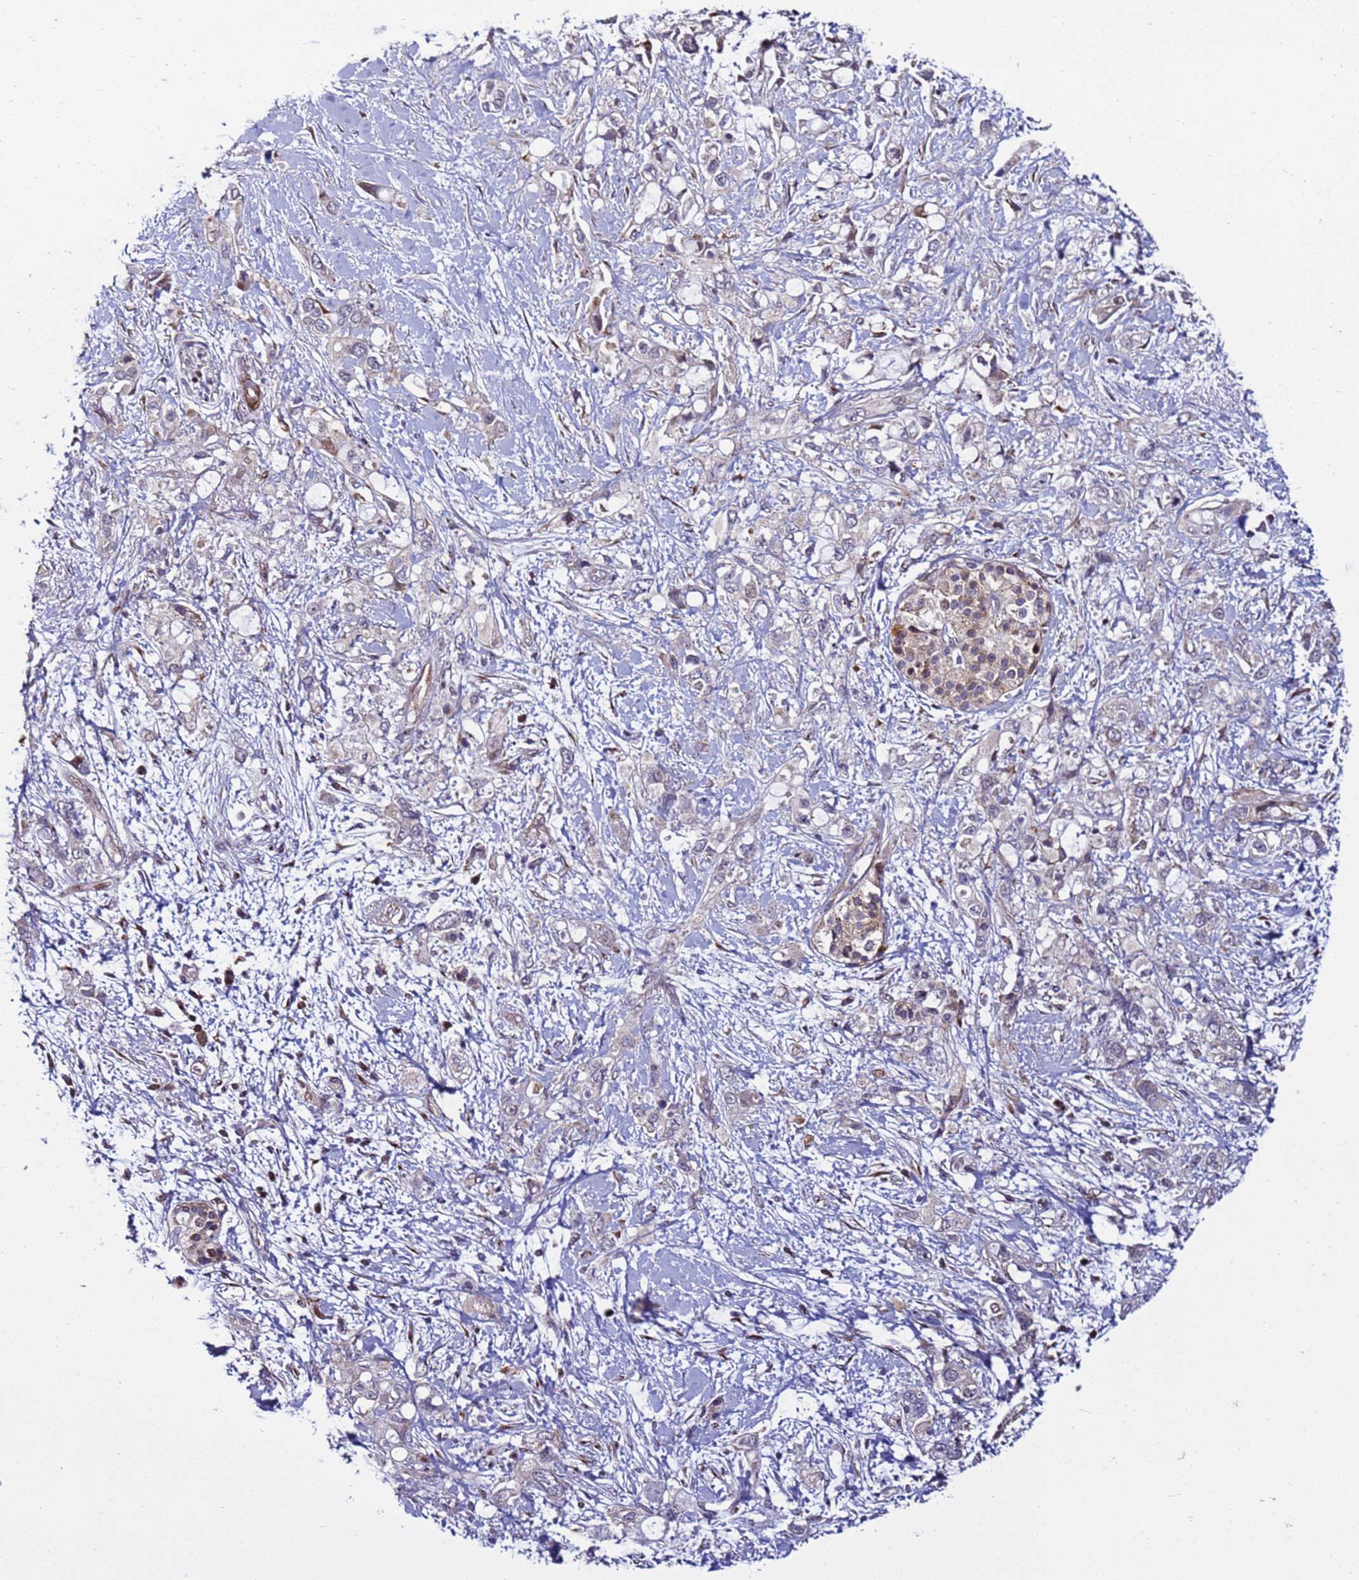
{"staining": {"intensity": "weak", "quantity": "<25%", "location": "cytoplasmic/membranous"}, "tissue": "pancreatic cancer", "cell_type": "Tumor cells", "image_type": "cancer", "snomed": [{"axis": "morphology", "description": "Adenocarcinoma, NOS"}, {"axis": "topography", "description": "Pancreas"}], "caption": "An image of adenocarcinoma (pancreatic) stained for a protein demonstrates no brown staining in tumor cells.", "gene": "WBP11", "patient": {"sex": "female", "age": 56}}